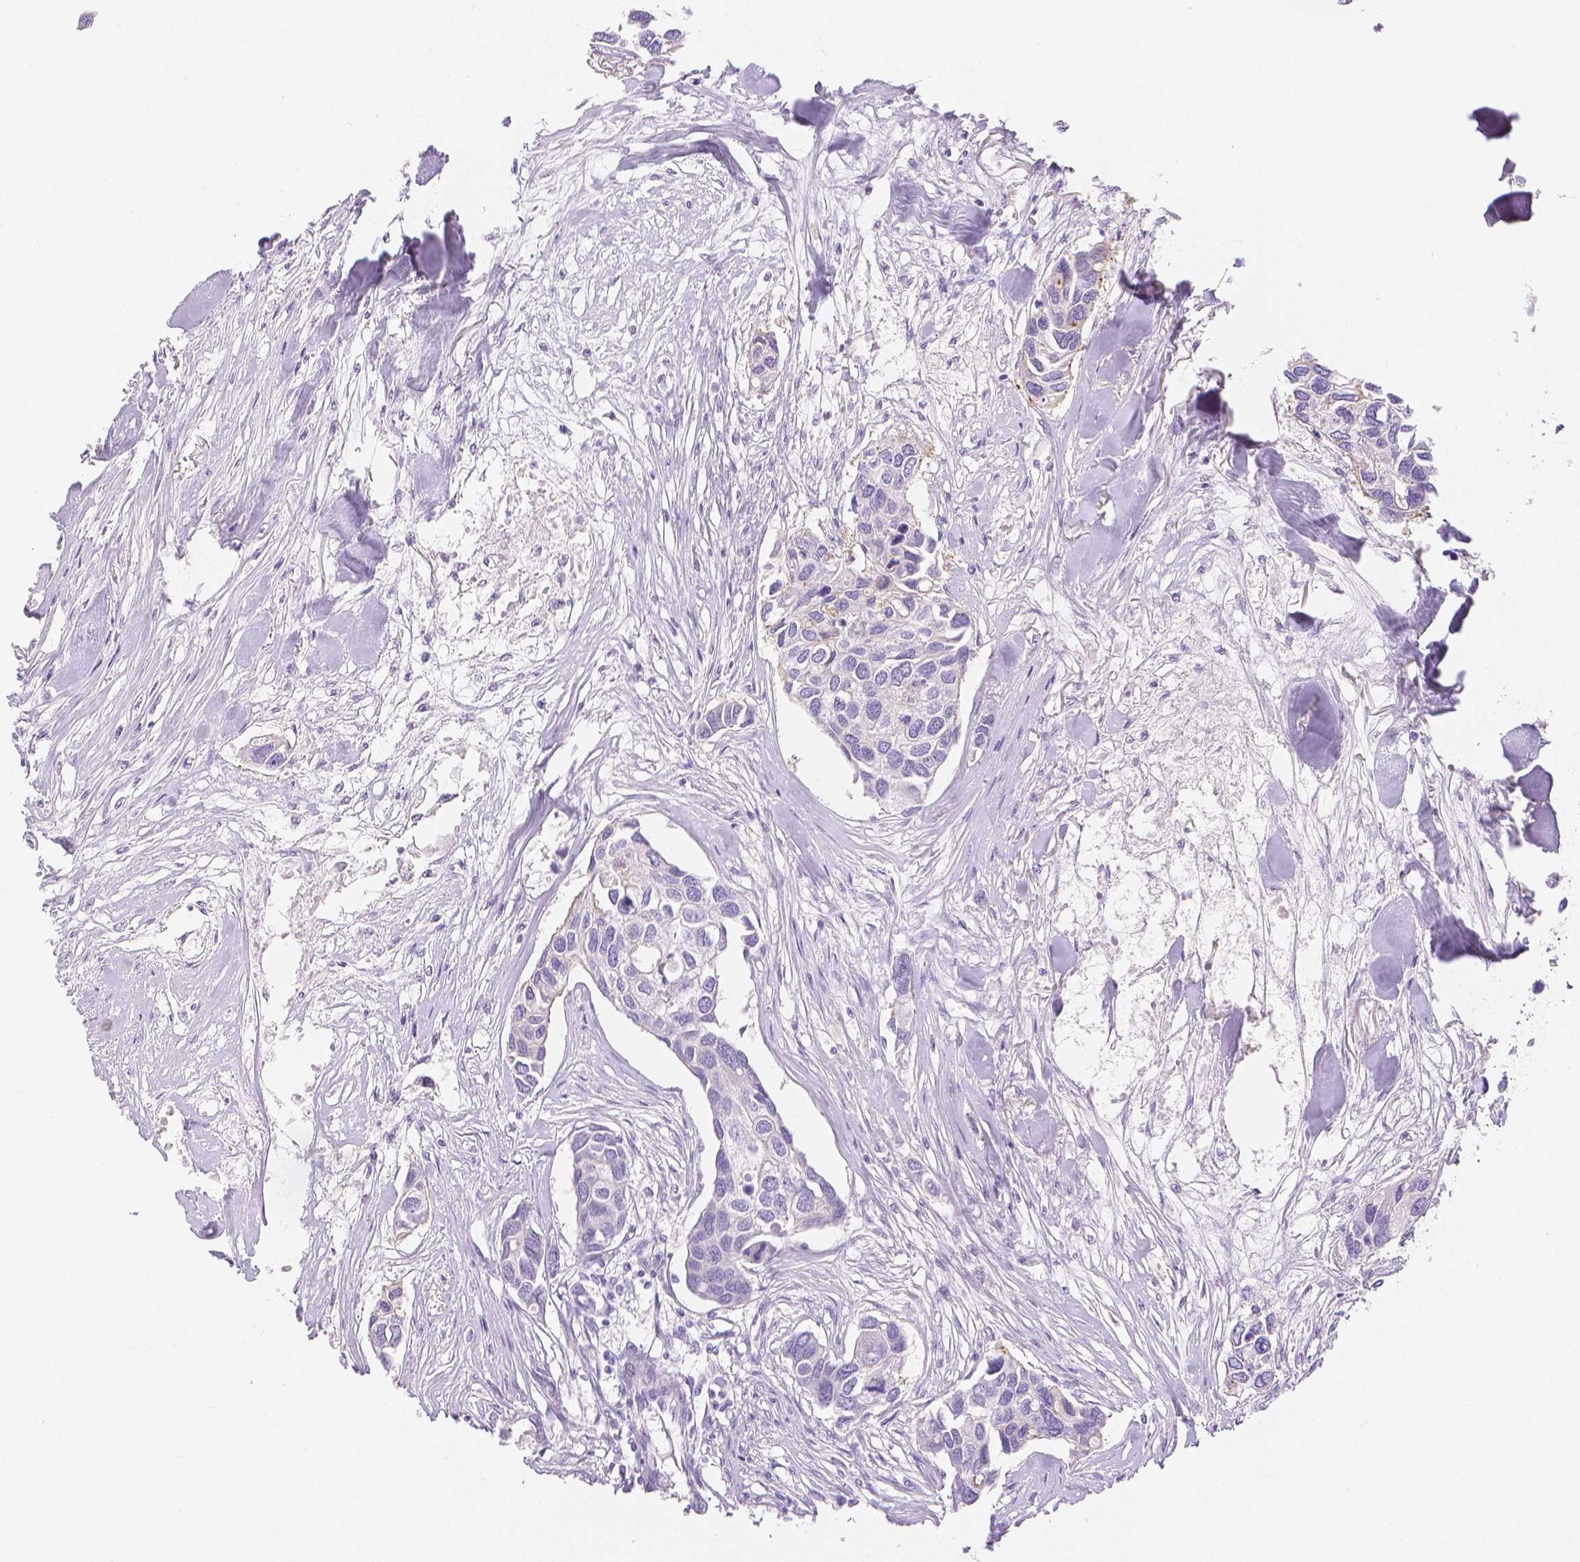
{"staining": {"intensity": "negative", "quantity": "none", "location": "none"}, "tissue": "breast cancer", "cell_type": "Tumor cells", "image_type": "cancer", "snomed": [{"axis": "morphology", "description": "Duct carcinoma"}, {"axis": "topography", "description": "Breast"}], "caption": "IHC histopathology image of neoplastic tissue: human infiltrating ductal carcinoma (breast) stained with DAB (3,3'-diaminobenzidine) exhibits no significant protein staining in tumor cells.", "gene": "SLC27A5", "patient": {"sex": "female", "age": 83}}